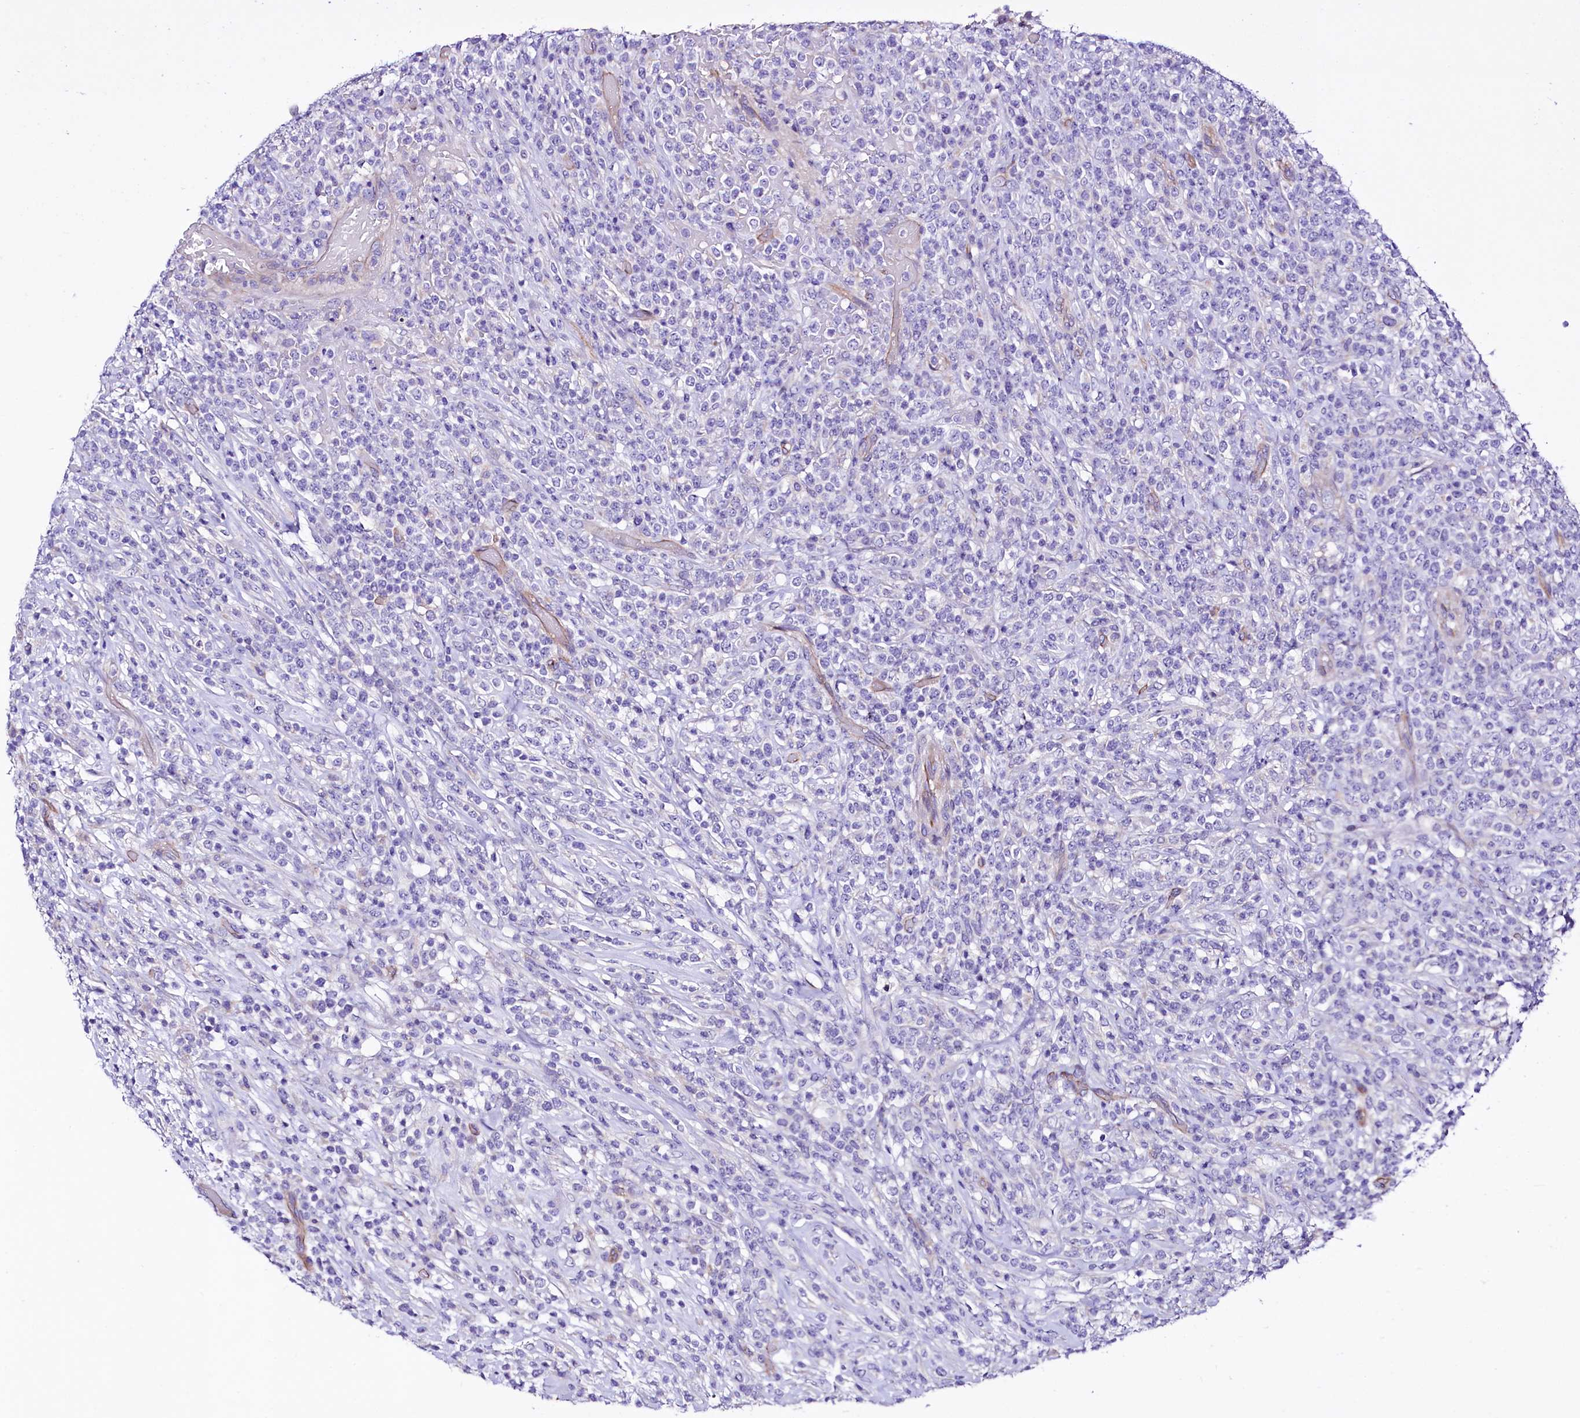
{"staining": {"intensity": "negative", "quantity": "none", "location": "none"}, "tissue": "lymphoma", "cell_type": "Tumor cells", "image_type": "cancer", "snomed": [{"axis": "morphology", "description": "Malignant lymphoma, non-Hodgkin's type, High grade"}, {"axis": "topography", "description": "Colon"}], "caption": "Immunohistochemical staining of human lymphoma shows no significant positivity in tumor cells.", "gene": "SLF1", "patient": {"sex": "female", "age": 53}}